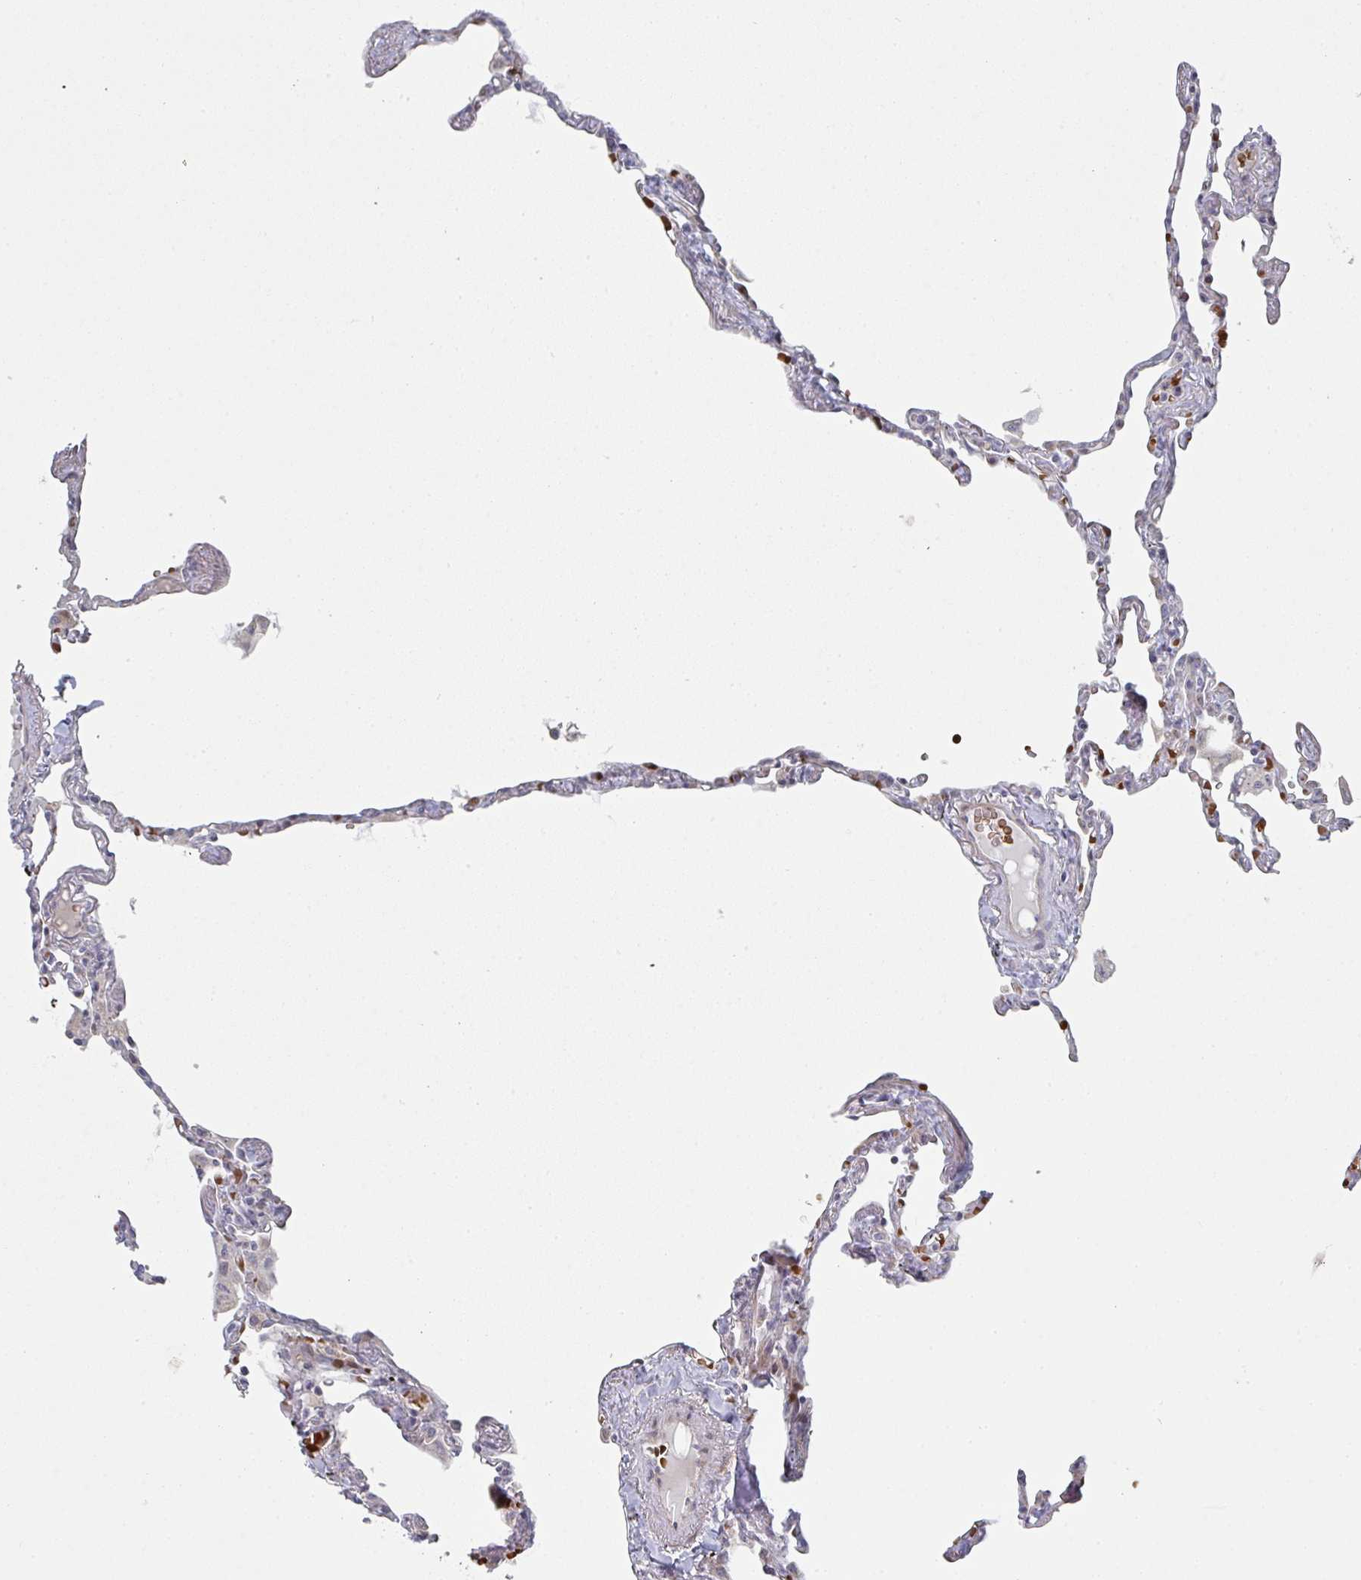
{"staining": {"intensity": "moderate", "quantity": "25%-75%", "location": "cytoplasmic/membranous"}, "tissue": "lung", "cell_type": "Alveolar cells", "image_type": "normal", "snomed": [{"axis": "morphology", "description": "Normal tissue, NOS"}, {"axis": "topography", "description": "Lung"}], "caption": "The photomicrograph demonstrates immunohistochemical staining of normal lung. There is moderate cytoplasmic/membranous expression is present in approximately 25%-75% of alveolar cells.", "gene": "ZNF526", "patient": {"sex": "female", "age": 67}}